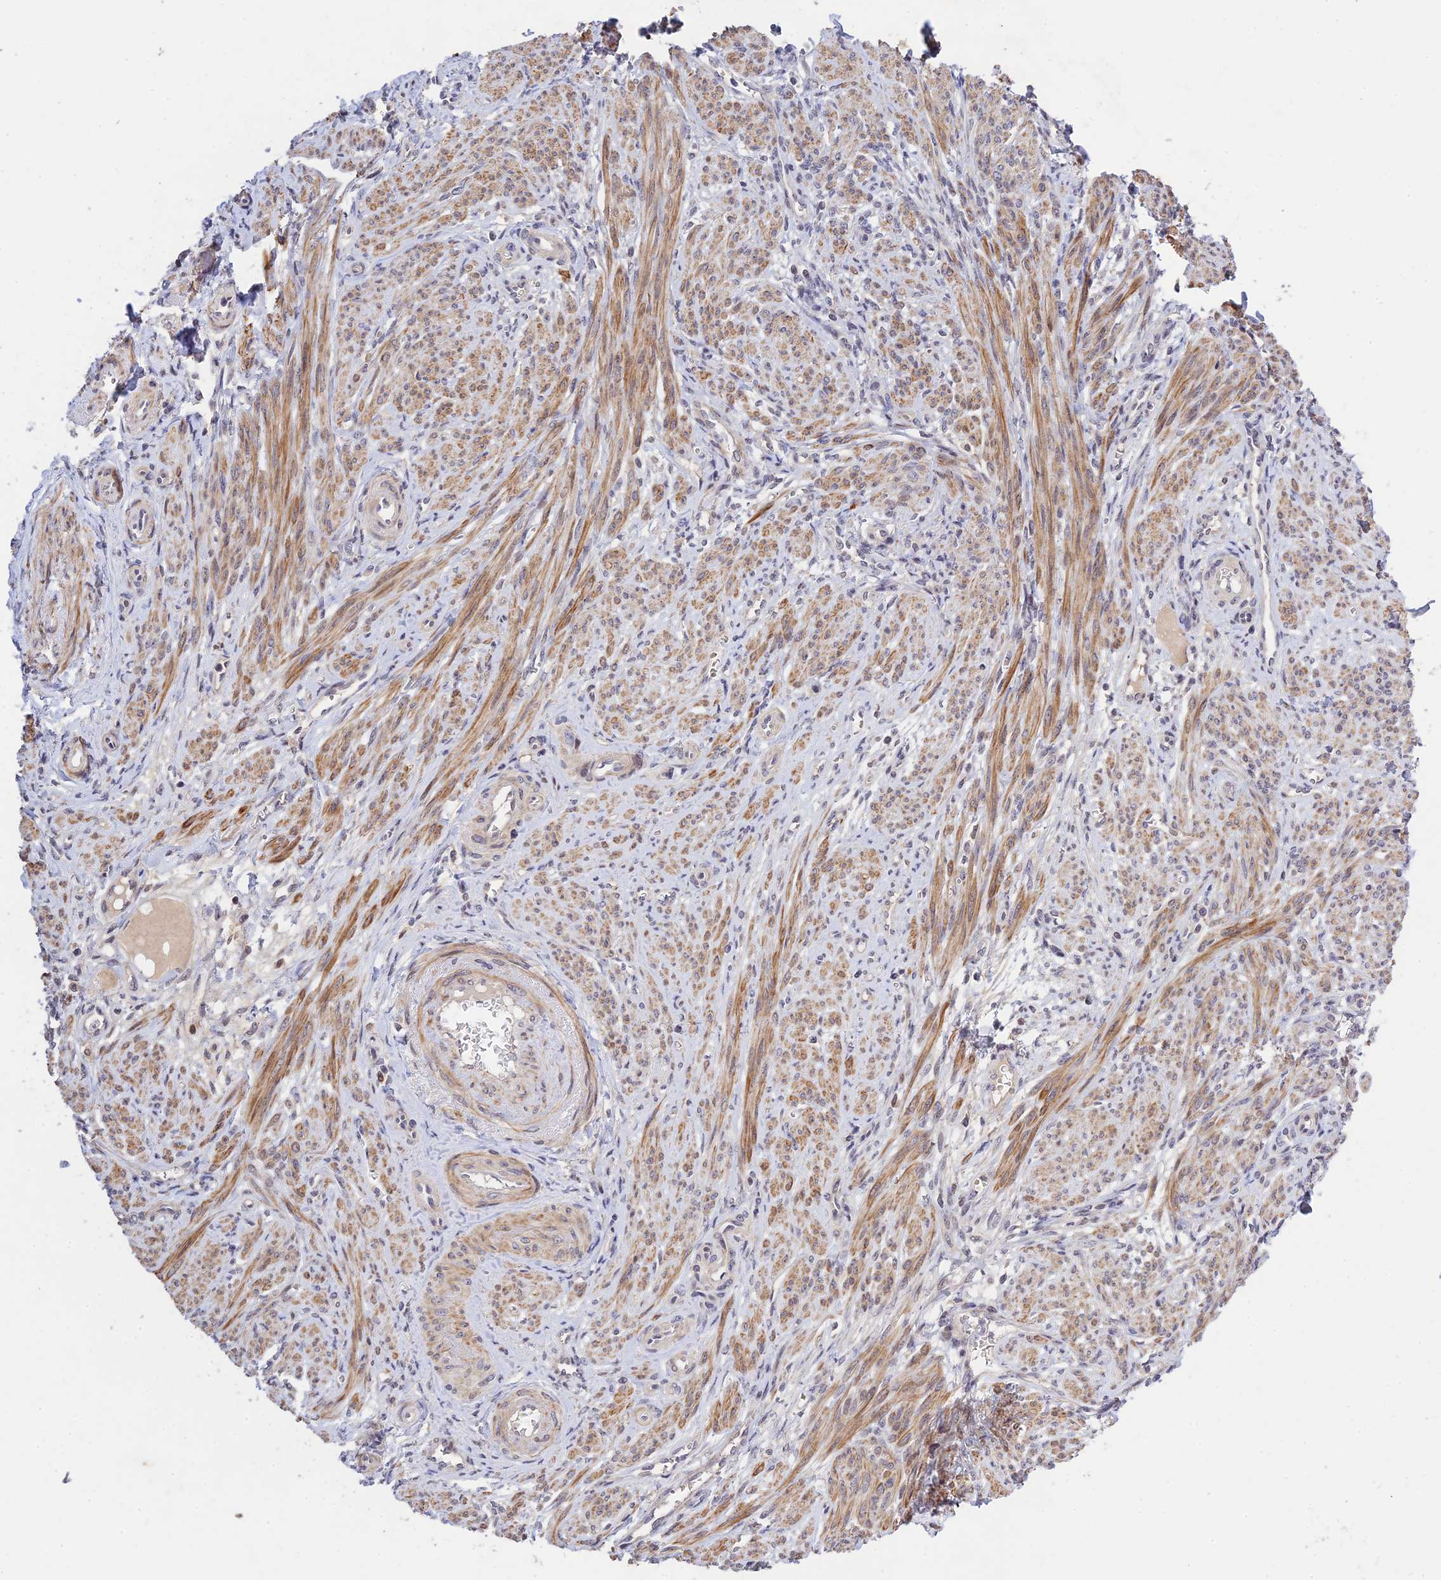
{"staining": {"intensity": "strong", "quantity": "25%-75%", "location": "cytoplasmic/membranous"}, "tissue": "smooth muscle", "cell_type": "Smooth muscle cells", "image_type": "normal", "snomed": [{"axis": "morphology", "description": "Normal tissue, NOS"}, {"axis": "topography", "description": "Smooth muscle"}], "caption": "A brown stain highlights strong cytoplasmic/membranous positivity of a protein in smooth muscle cells of normal smooth muscle. (DAB (3,3'-diaminobenzidine) IHC, brown staining for protein, blue staining for nuclei).", "gene": "CWH43", "patient": {"sex": "female", "age": 39}}